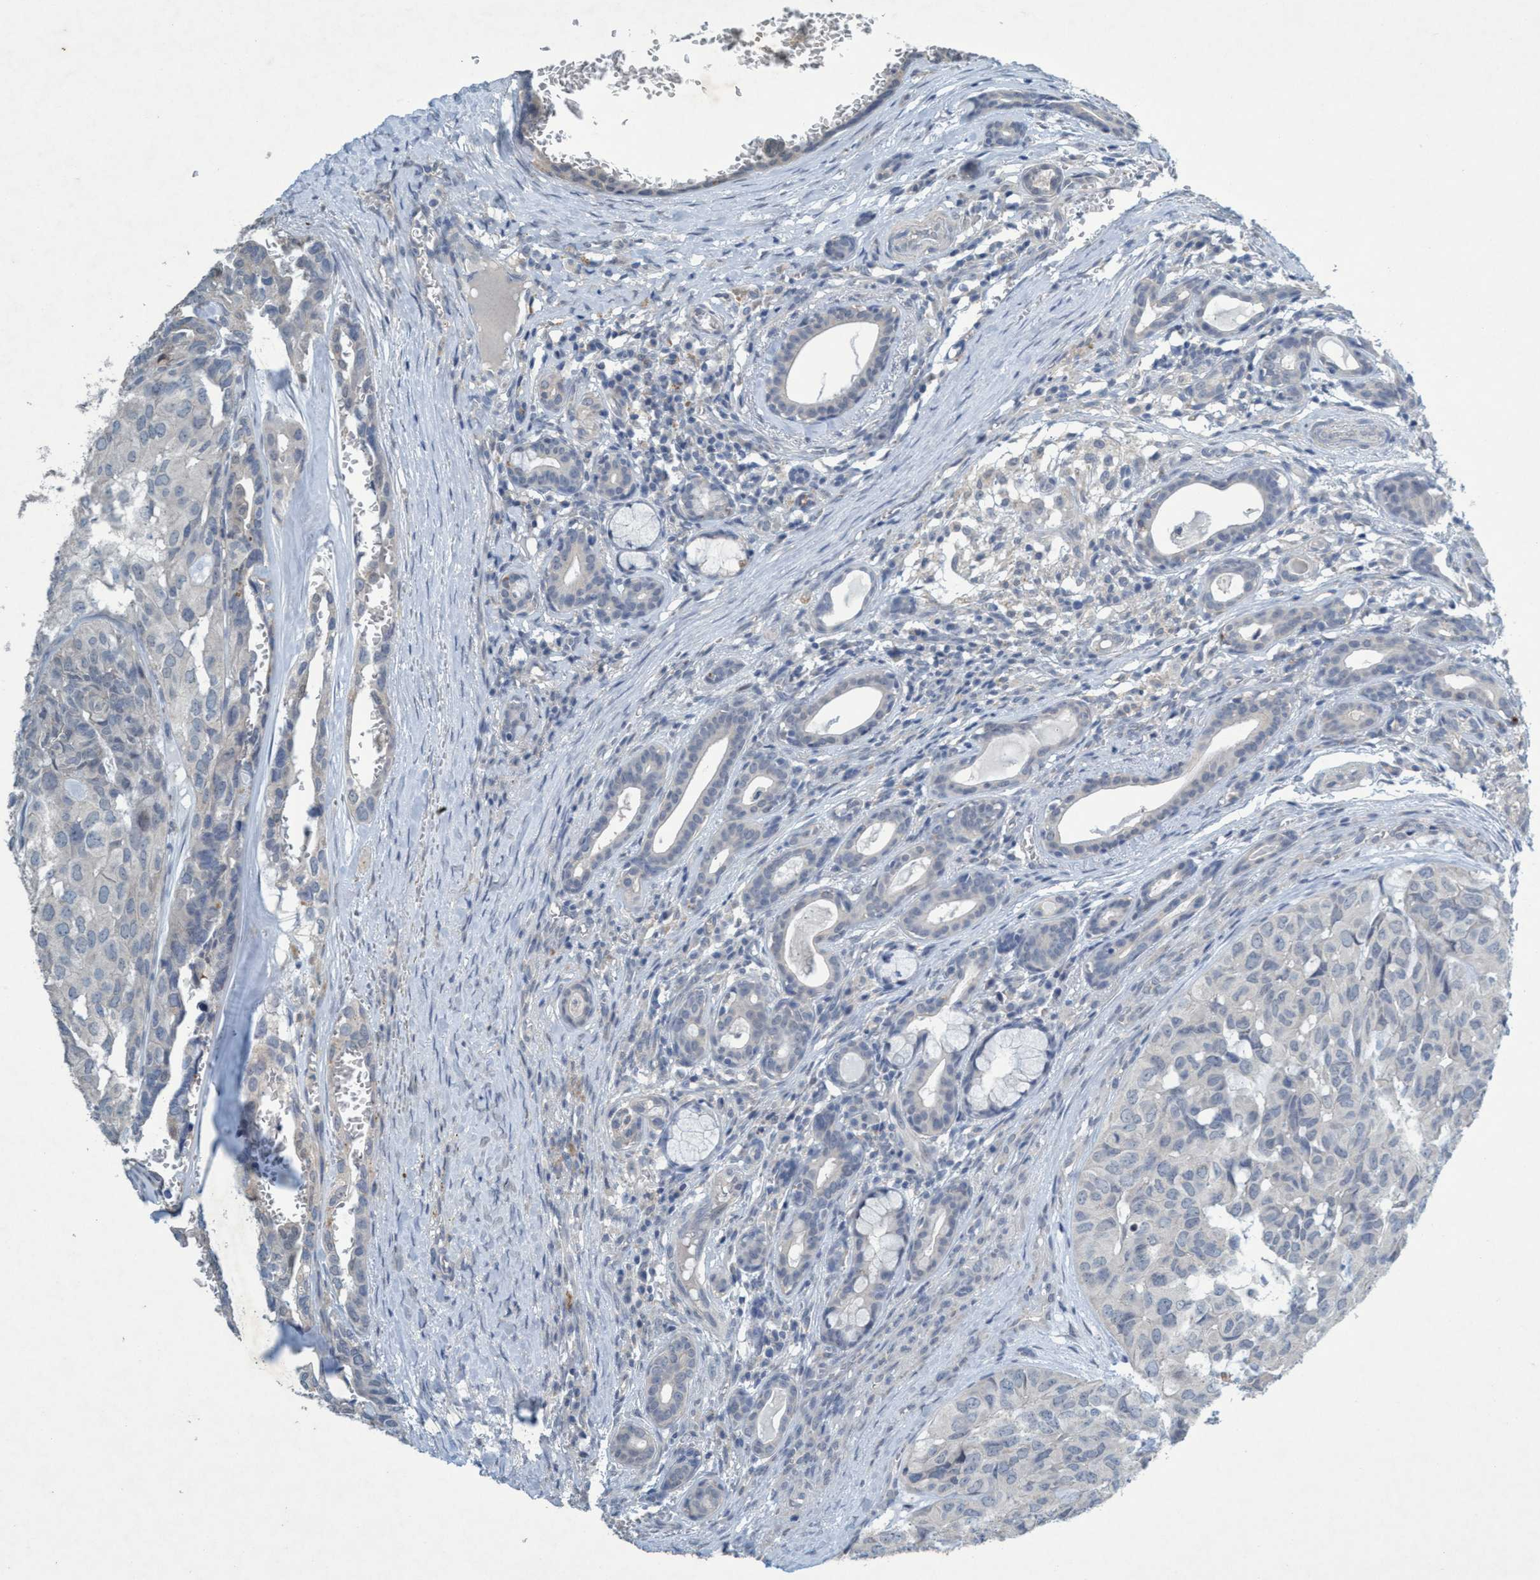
{"staining": {"intensity": "negative", "quantity": "none", "location": "none"}, "tissue": "head and neck cancer", "cell_type": "Tumor cells", "image_type": "cancer", "snomed": [{"axis": "morphology", "description": "Adenocarcinoma, NOS"}, {"axis": "topography", "description": "Salivary gland, NOS"}, {"axis": "topography", "description": "Head-Neck"}], "caption": "Head and neck cancer stained for a protein using IHC demonstrates no positivity tumor cells.", "gene": "RNF208", "patient": {"sex": "female", "age": 76}}